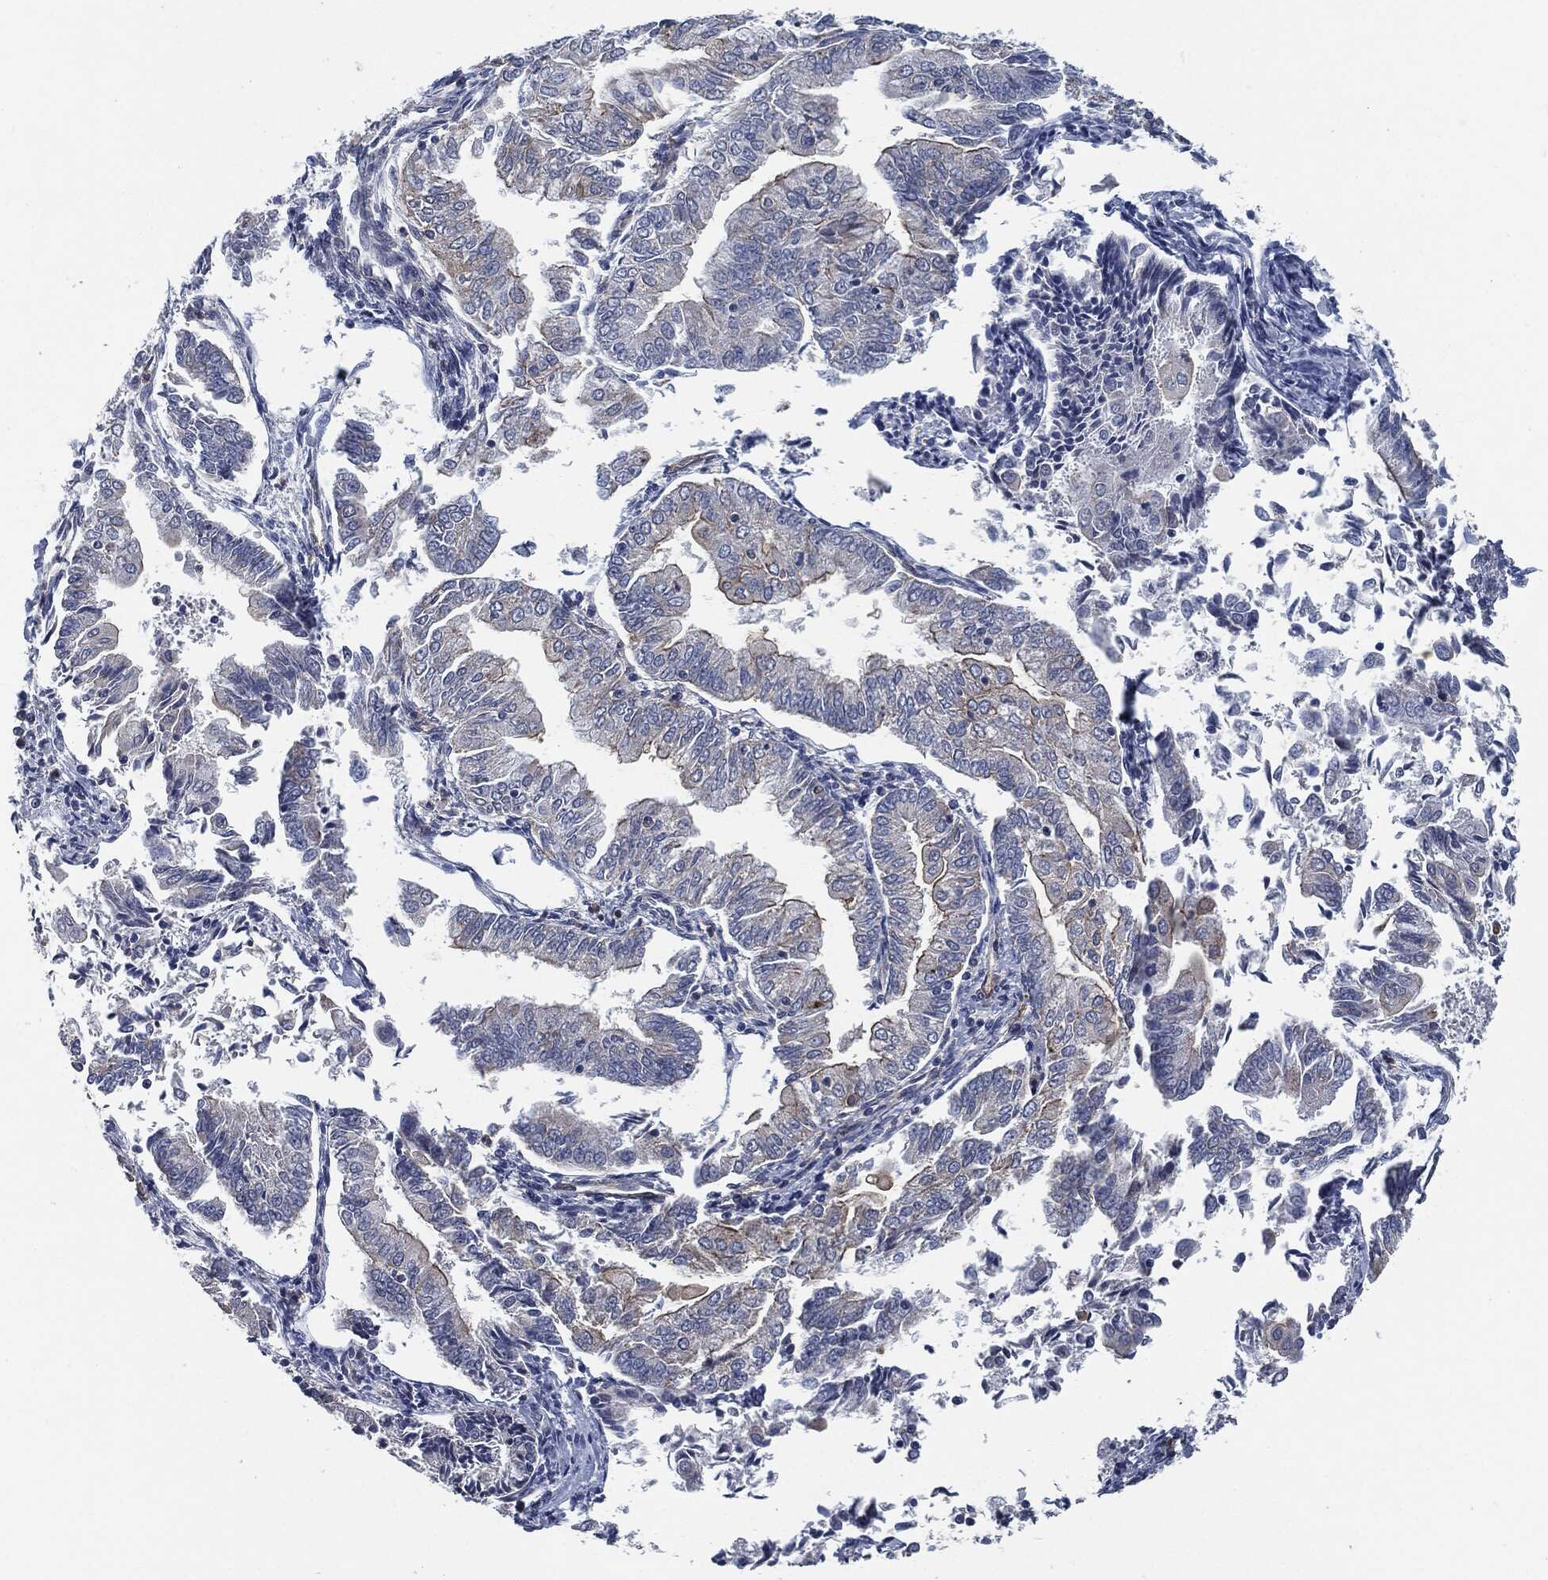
{"staining": {"intensity": "strong", "quantity": "<25%", "location": "cytoplasmic/membranous"}, "tissue": "endometrial cancer", "cell_type": "Tumor cells", "image_type": "cancer", "snomed": [{"axis": "morphology", "description": "Adenocarcinoma, NOS"}, {"axis": "topography", "description": "Endometrium"}], "caption": "The immunohistochemical stain highlights strong cytoplasmic/membranous expression in tumor cells of endometrial cancer (adenocarcinoma) tissue. (Brightfield microscopy of DAB IHC at high magnification).", "gene": "SVIL", "patient": {"sex": "female", "age": 56}}